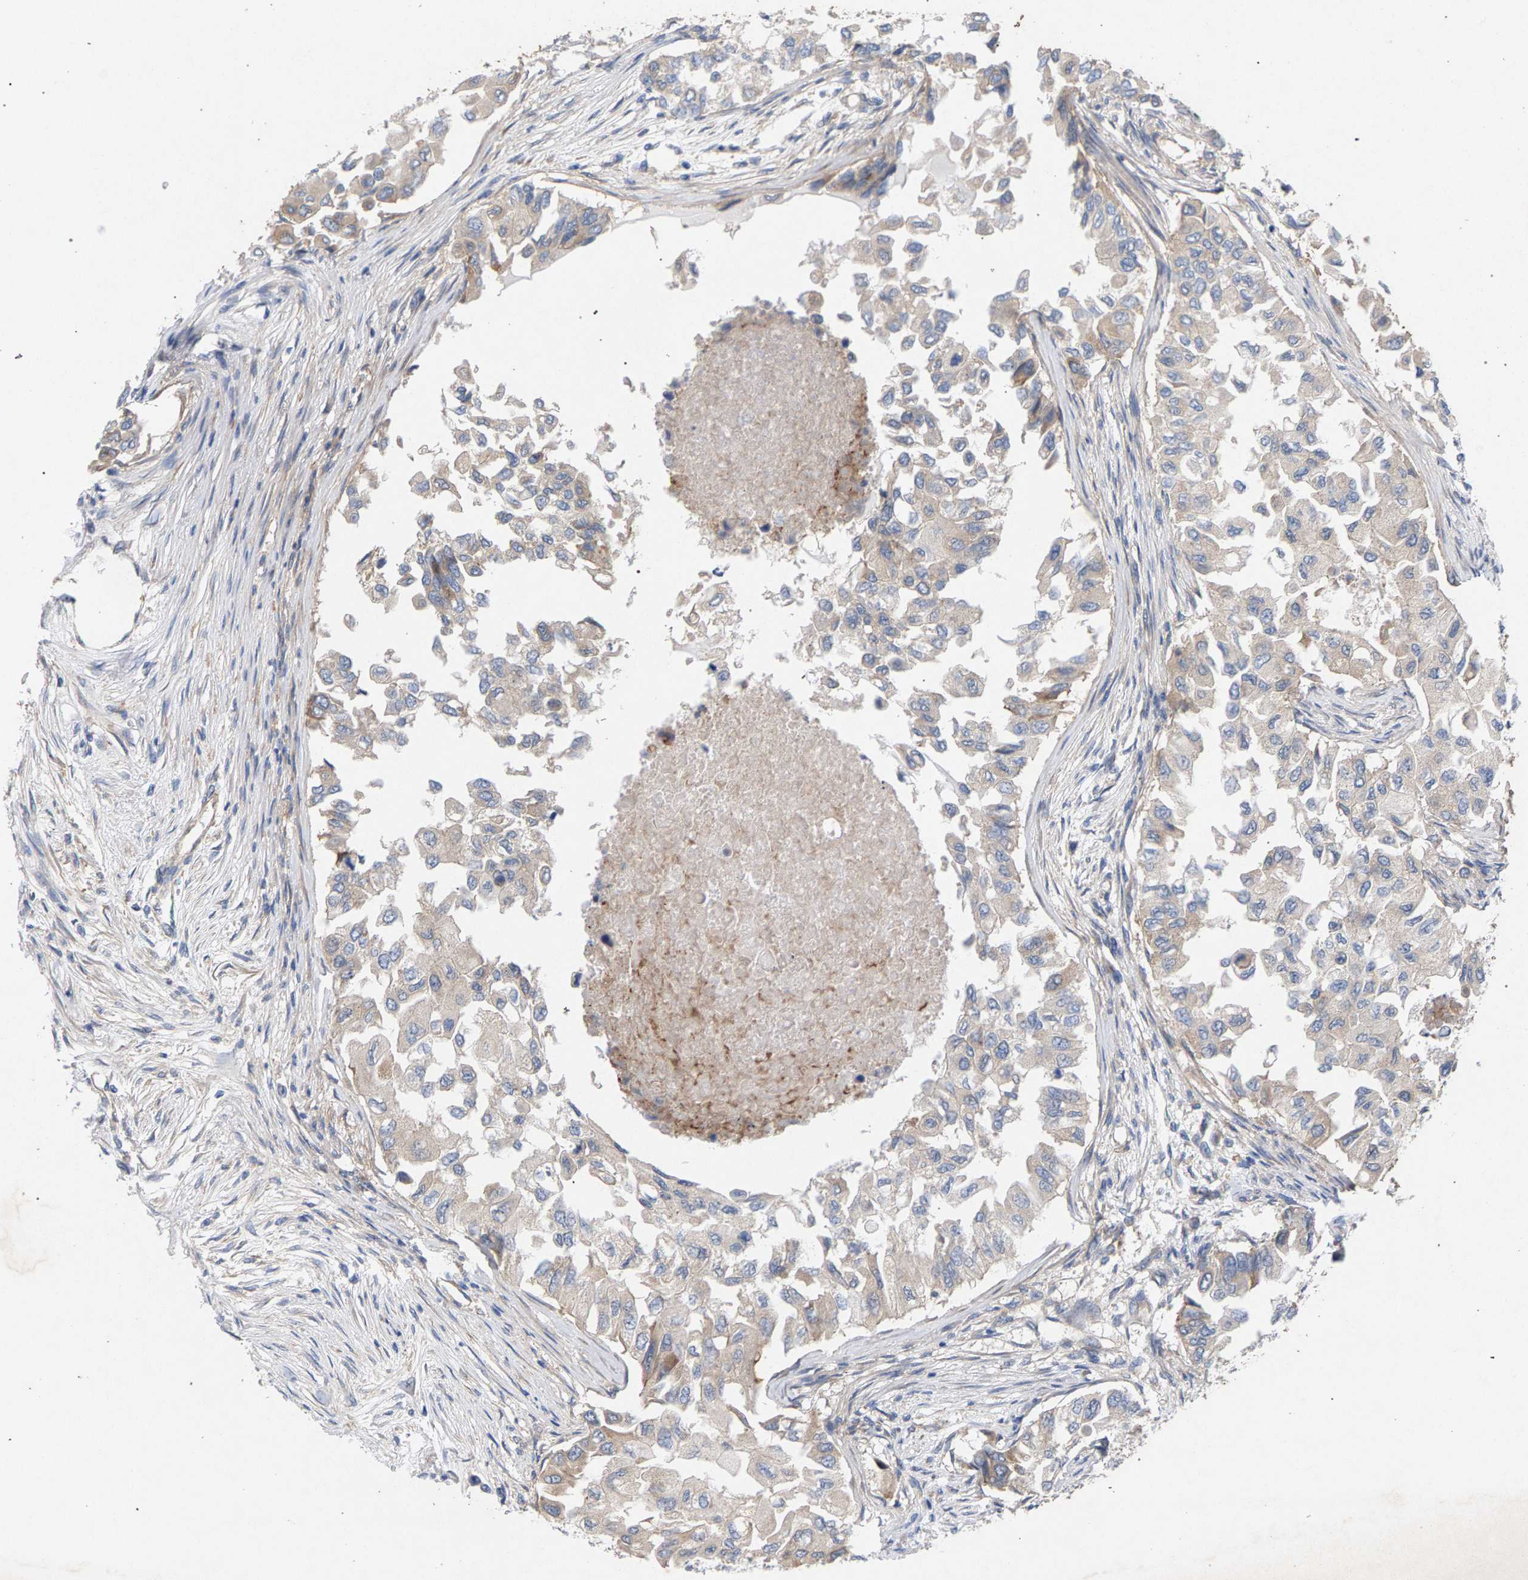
{"staining": {"intensity": "weak", "quantity": "25%-75%", "location": "cytoplasmic/membranous"}, "tissue": "breast cancer", "cell_type": "Tumor cells", "image_type": "cancer", "snomed": [{"axis": "morphology", "description": "Normal tissue, NOS"}, {"axis": "morphology", "description": "Duct carcinoma"}, {"axis": "topography", "description": "Breast"}], "caption": "This is a micrograph of immunohistochemistry staining of breast invasive ductal carcinoma, which shows weak positivity in the cytoplasmic/membranous of tumor cells.", "gene": "MAMDC2", "patient": {"sex": "female", "age": 49}}